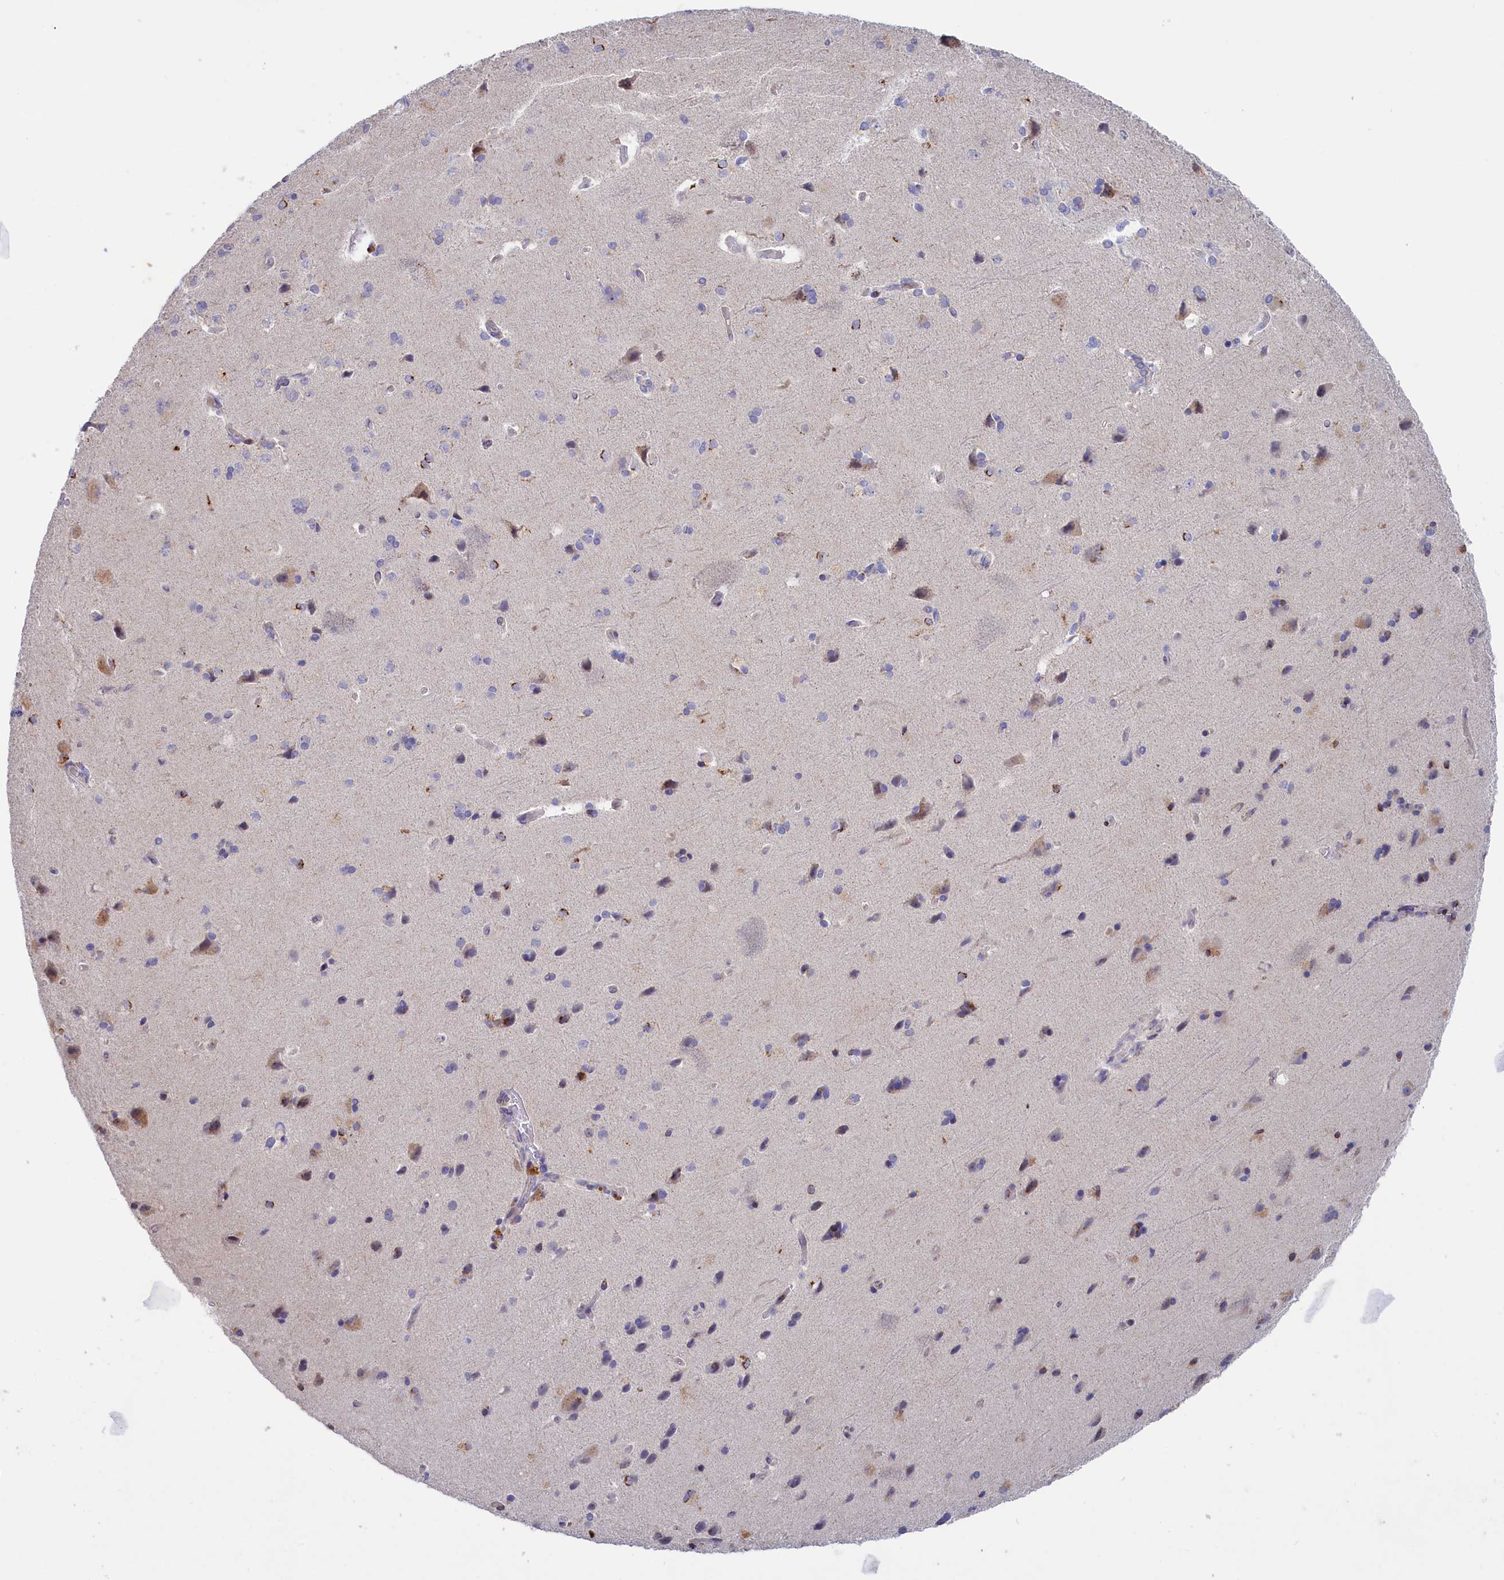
{"staining": {"intensity": "negative", "quantity": "none", "location": "none"}, "tissue": "cerebral cortex", "cell_type": "Endothelial cells", "image_type": "normal", "snomed": [{"axis": "morphology", "description": "Normal tissue, NOS"}, {"axis": "topography", "description": "Cerebral cortex"}], "caption": "DAB (3,3'-diaminobenzidine) immunohistochemical staining of normal human cerebral cortex demonstrates no significant staining in endothelial cells. The staining was performed using DAB to visualize the protein expression in brown, while the nuclei were stained in blue with hematoxylin (Magnification: 20x).", "gene": "HYKK", "patient": {"sex": "male", "age": 62}}